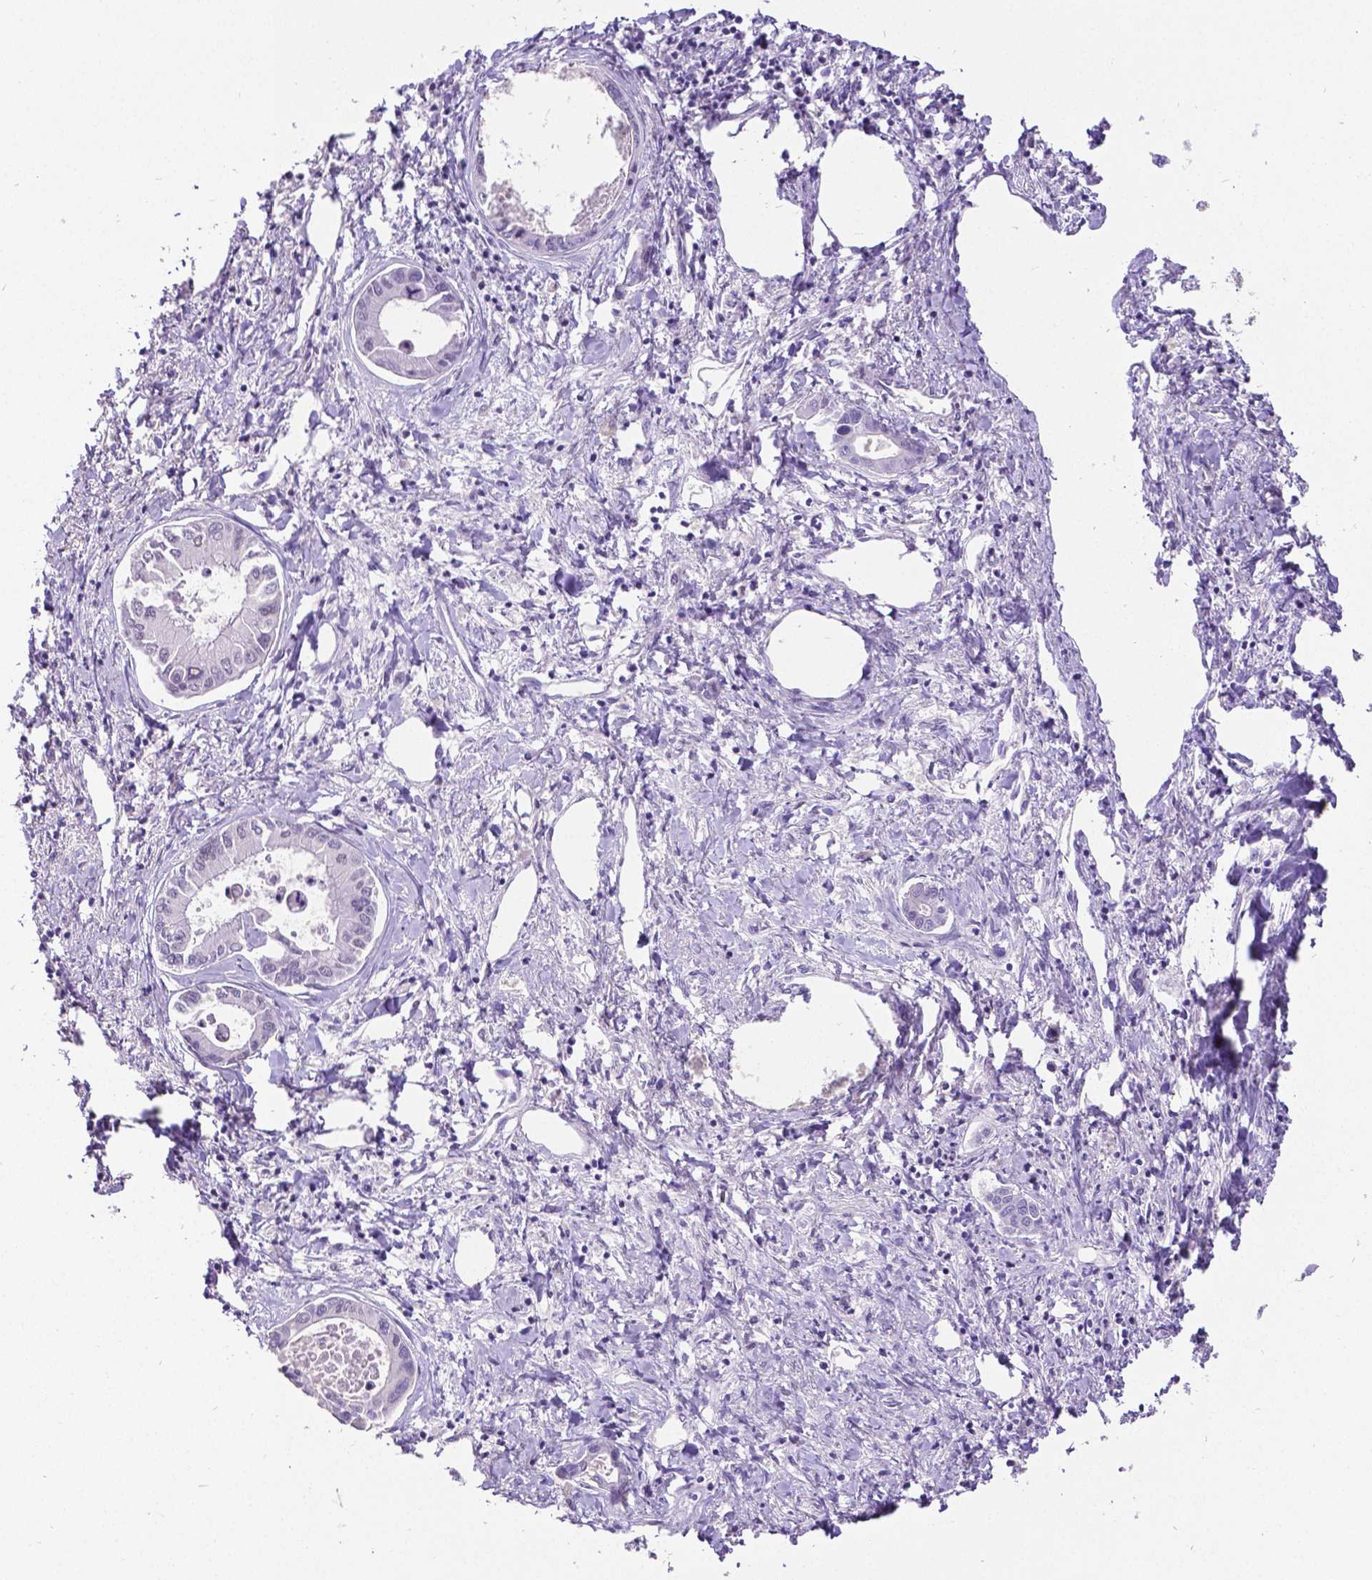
{"staining": {"intensity": "negative", "quantity": "none", "location": "none"}, "tissue": "liver cancer", "cell_type": "Tumor cells", "image_type": "cancer", "snomed": [{"axis": "morphology", "description": "Cholangiocarcinoma"}, {"axis": "topography", "description": "Liver"}], "caption": "DAB immunohistochemical staining of human liver cancer demonstrates no significant positivity in tumor cells. (Stains: DAB immunohistochemistry with hematoxylin counter stain, Microscopy: brightfield microscopy at high magnification).", "gene": "SATB2", "patient": {"sex": "male", "age": 66}}